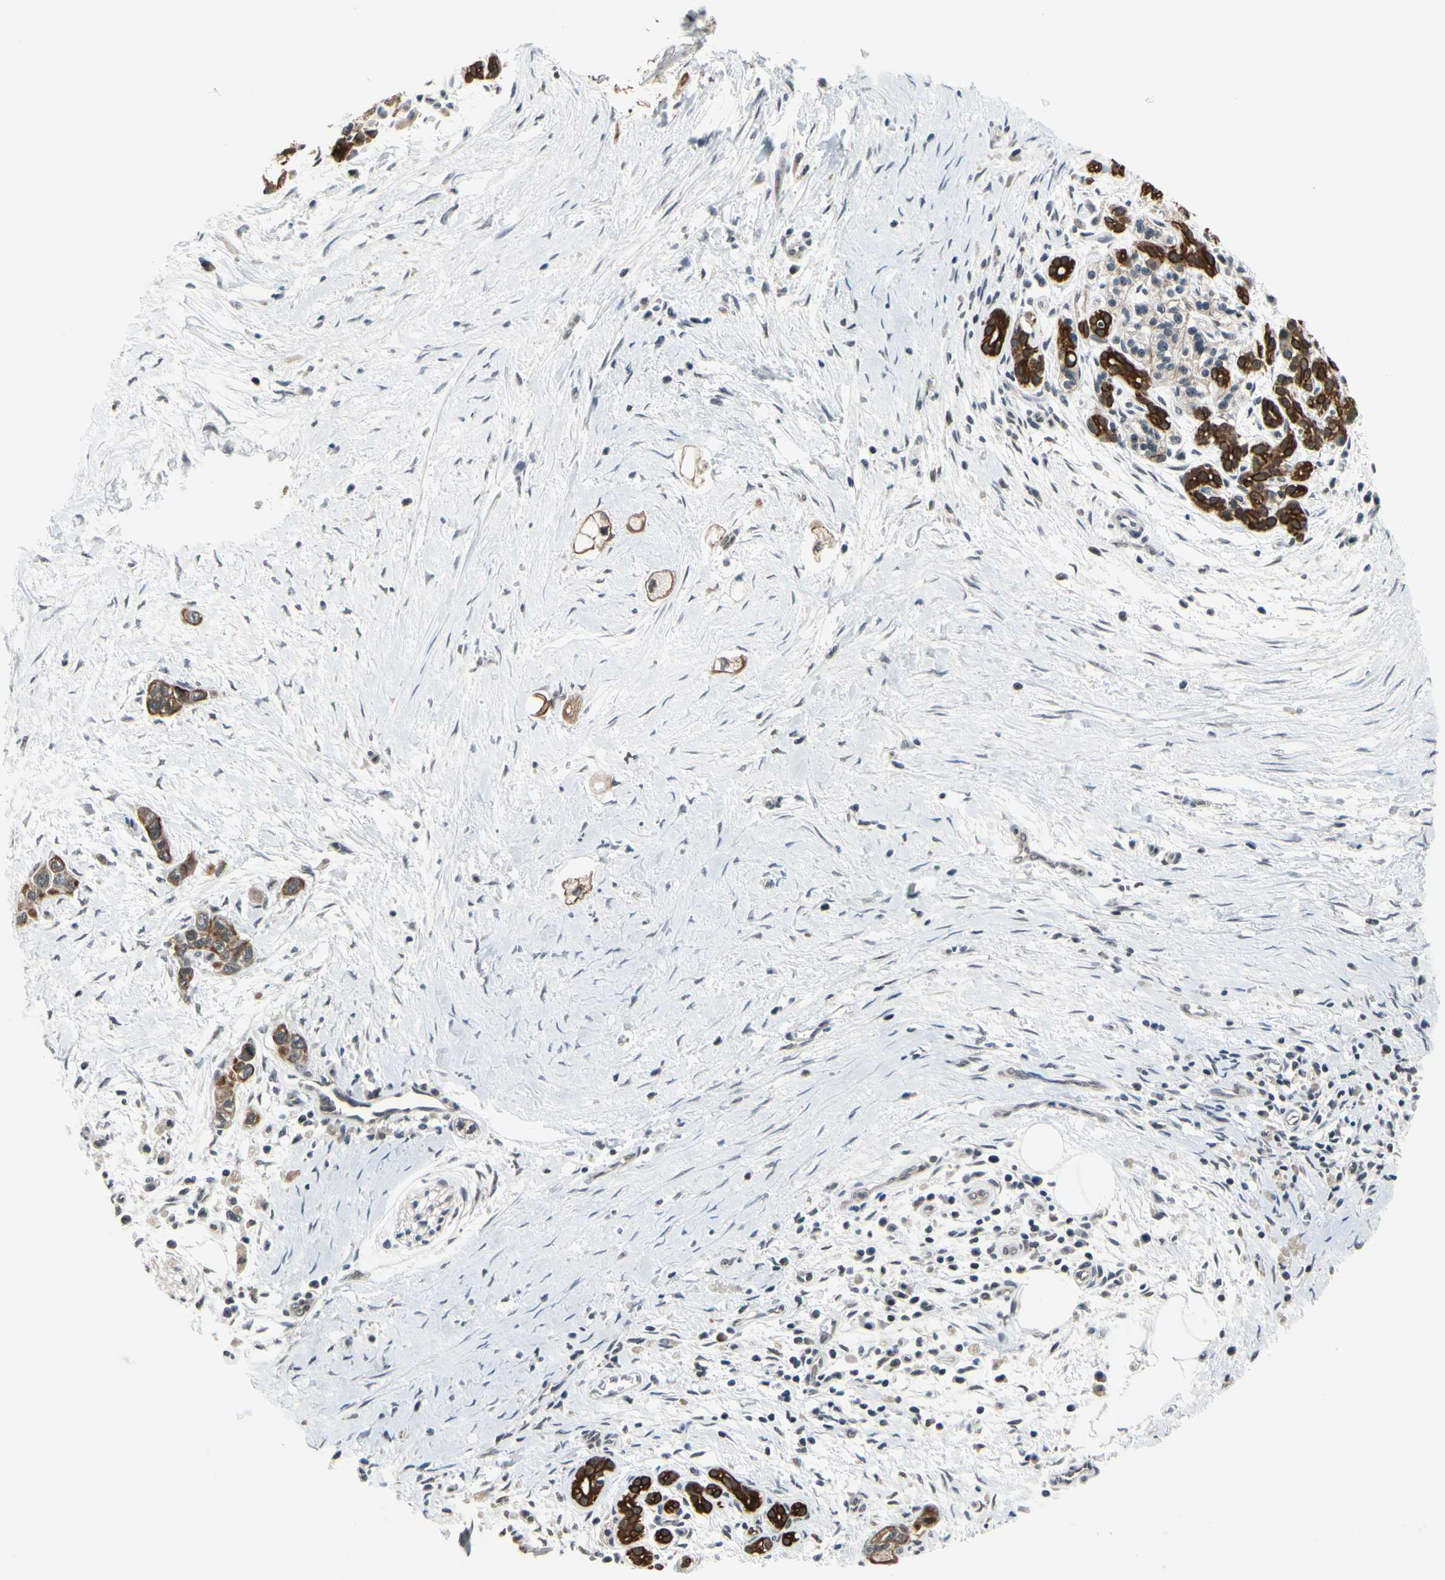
{"staining": {"intensity": "strong", "quantity": ">75%", "location": "cytoplasmic/membranous"}, "tissue": "pancreatic cancer", "cell_type": "Tumor cells", "image_type": "cancer", "snomed": [{"axis": "morphology", "description": "Adenocarcinoma, NOS"}, {"axis": "topography", "description": "Pancreas"}], "caption": "High-power microscopy captured an immunohistochemistry histopathology image of pancreatic cancer (adenocarcinoma), revealing strong cytoplasmic/membranous positivity in approximately >75% of tumor cells.", "gene": "TAF12", "patient": {"sex": "male", "age": 74}}